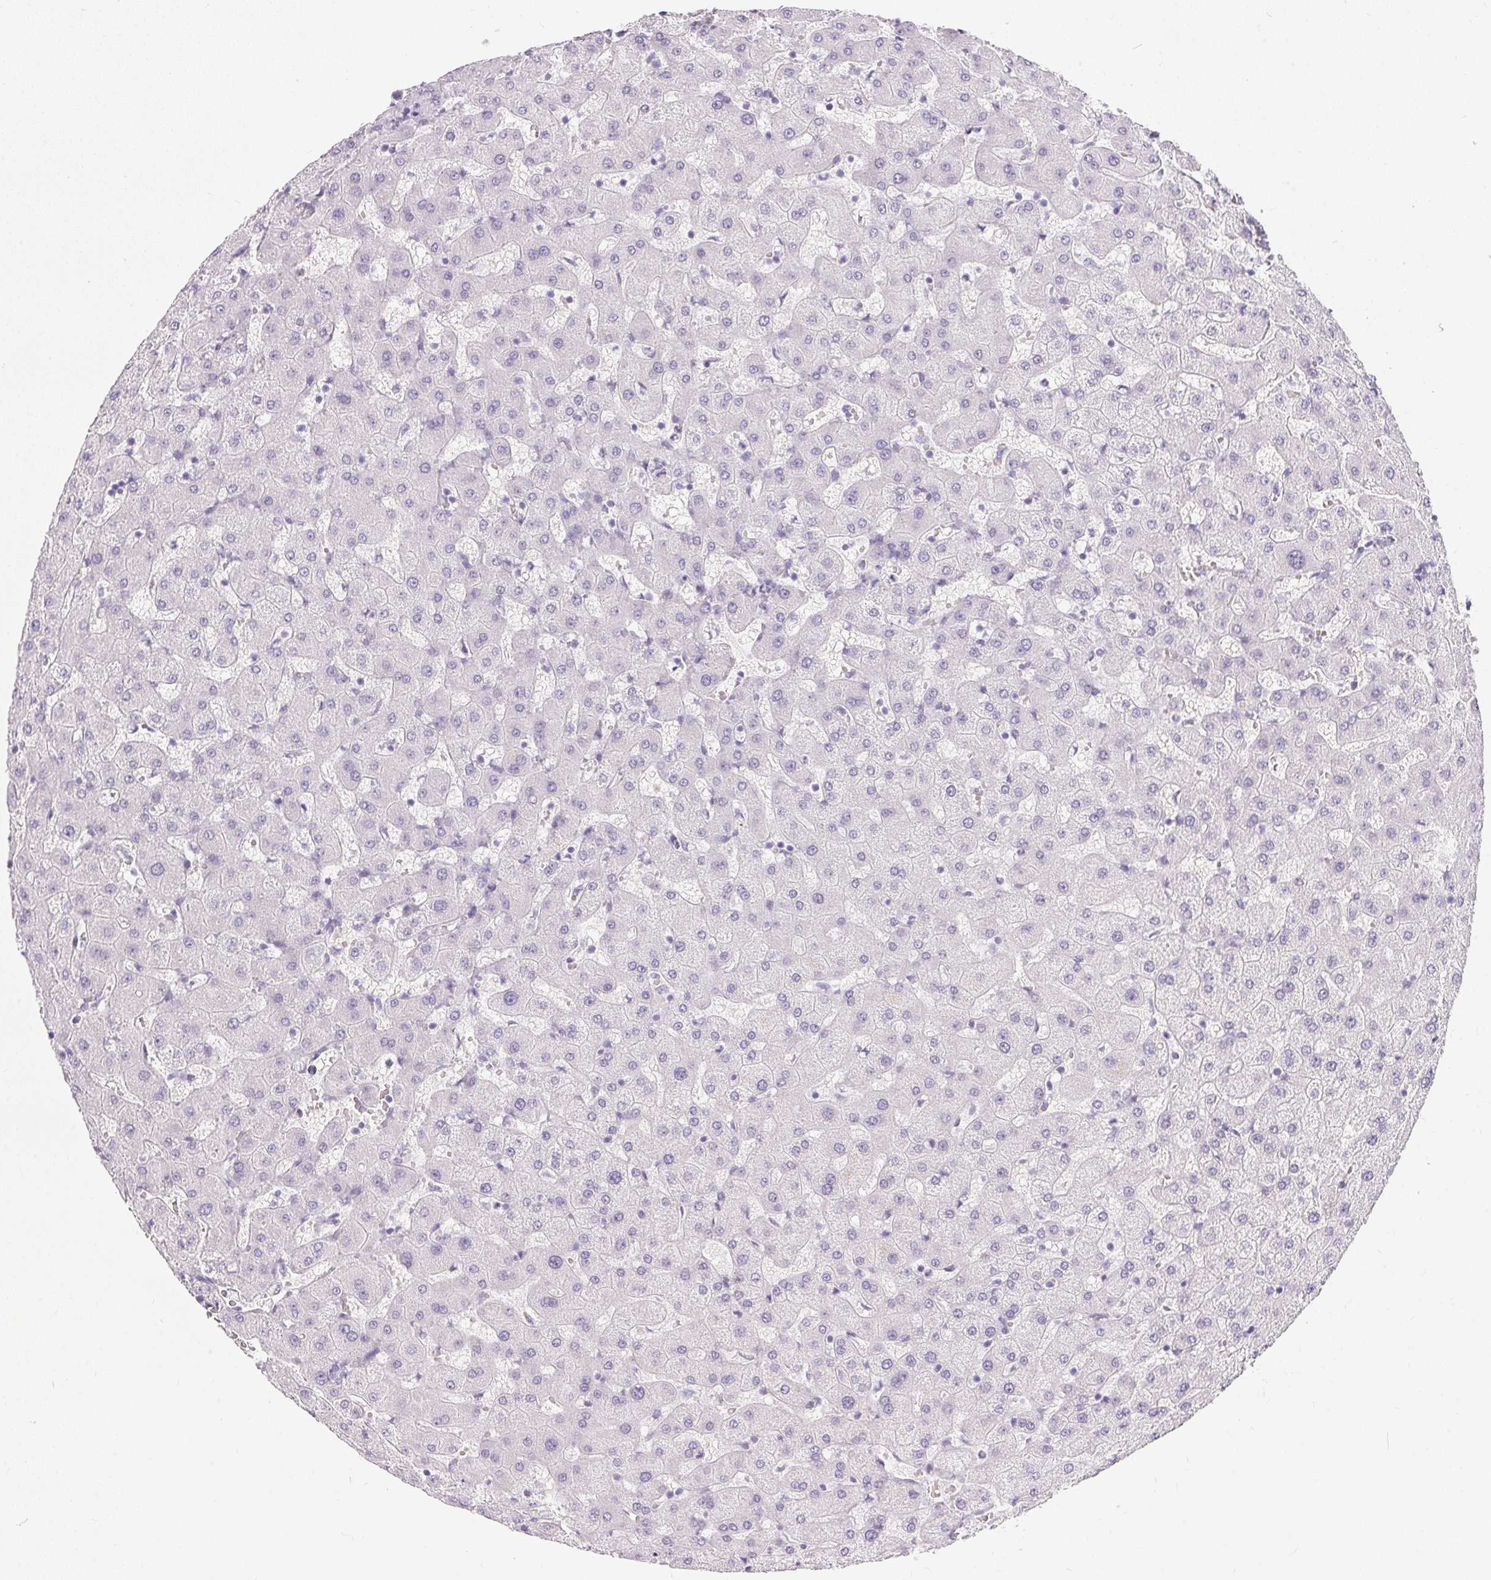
{"staining": {"intensity": "negative", "quantity": "none", "location": "none"}, "tissue": "liver", "cell_type": "Cholangiocytes", "image_type": "normal", "snomed": [{"axis": "morphology", "description": "Normal tissue, NOS"}, {"axis": "topography", "description": "Liver"}], "caption": "High power microscopy micrograph of an immunohistochemistry histopathology image of benign liver, revealing no significant positivity in cholangiocytes.", "gene": "GBP6", "patient": {"sex": "female", "age": 63}}